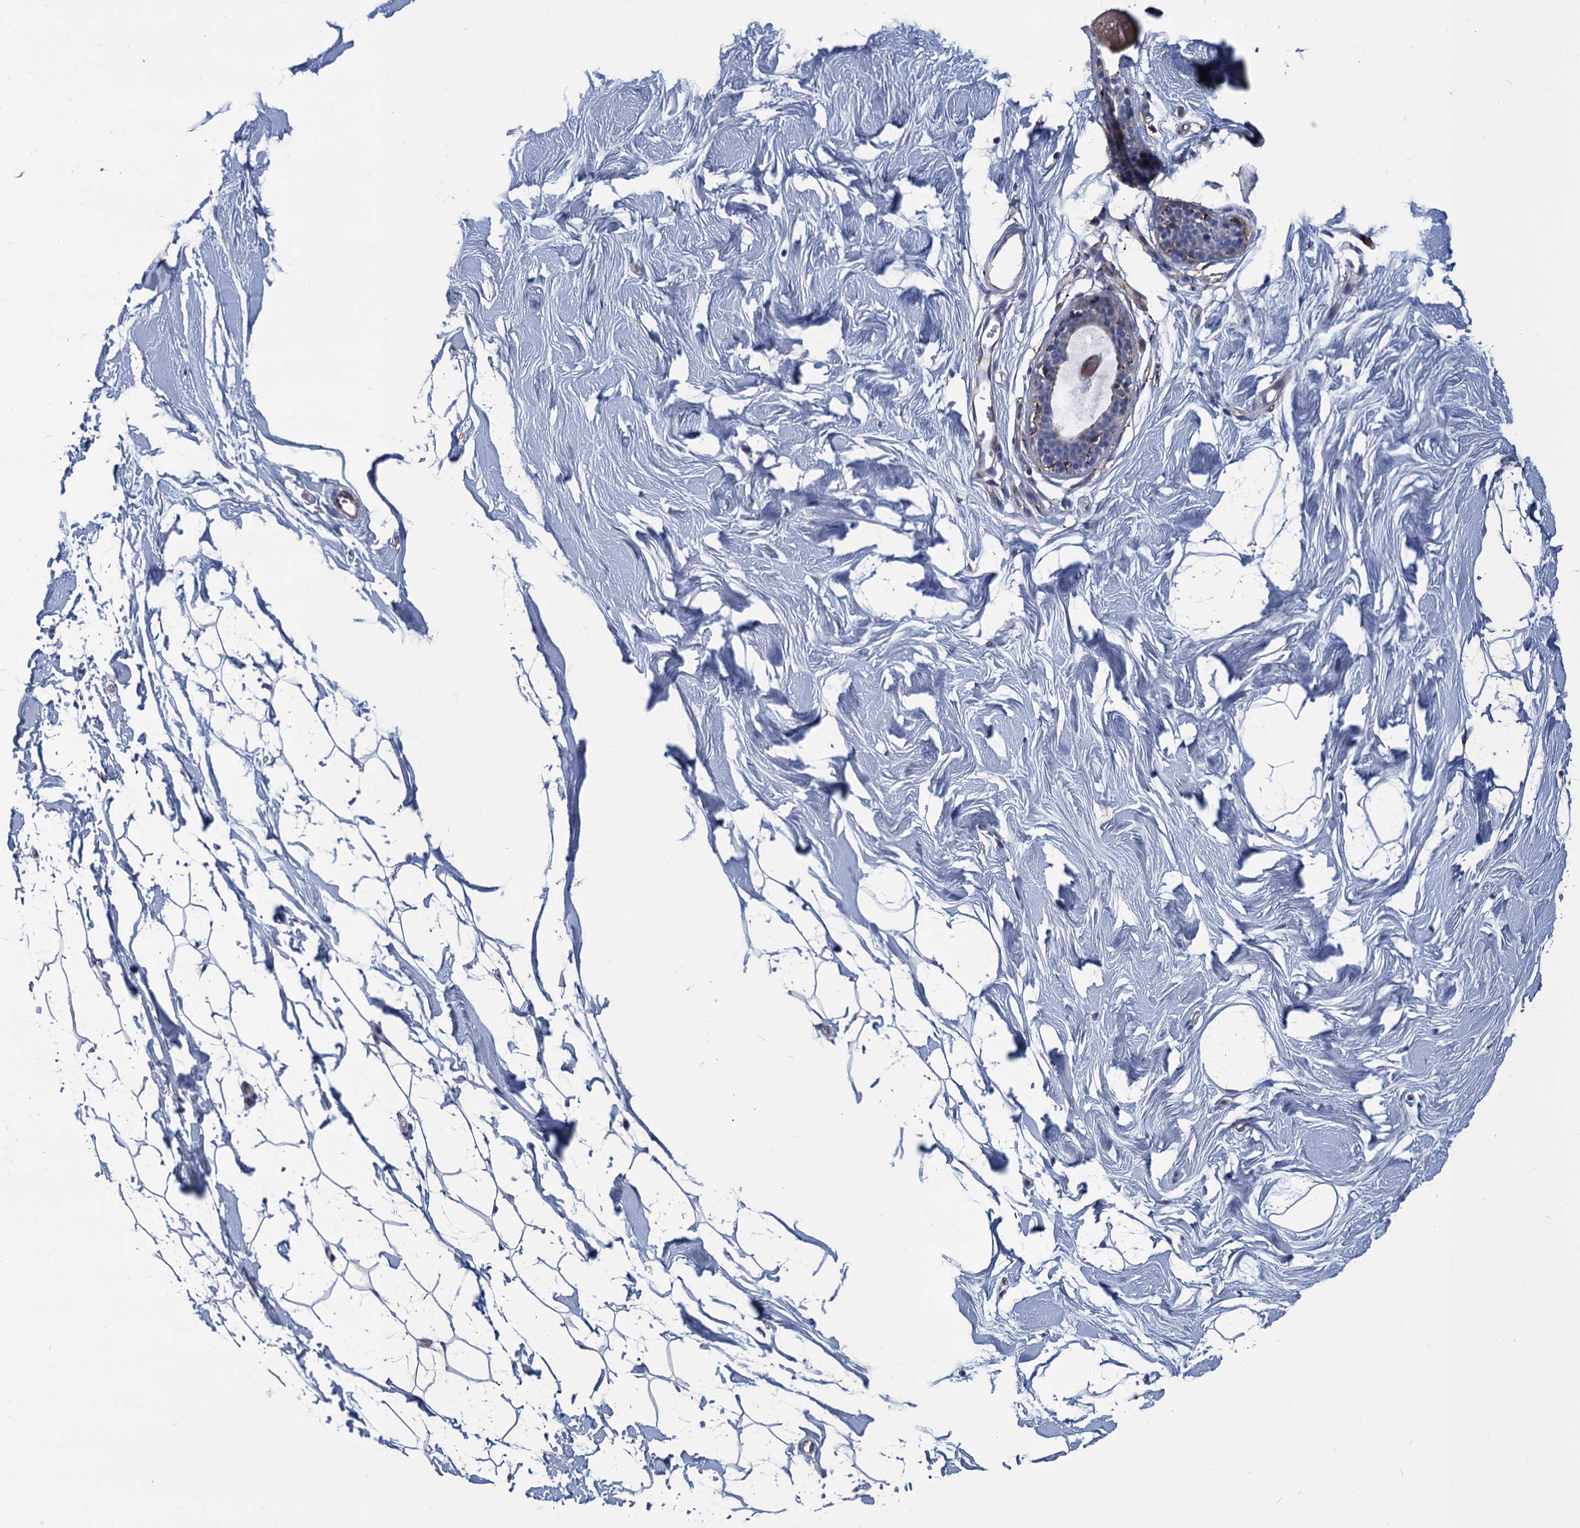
{"staining": {"intensity": "negative", "quantity": "none", "location": "none"}, "tissue": "breast", "cell_type": "Adipocytes", "image_type": "normal", "snomed": [{"axis": "morphology", "description": "Normal tissue, NOS"}, {"axis": "topography", "description": "Breast"}], "caption": "An IHC photomicrograph of unremarkable breast is shown. There is no staining in adipocytes of breast.", "gene": "DNHD1", "patient": {"sex": "female", "age": 26}}